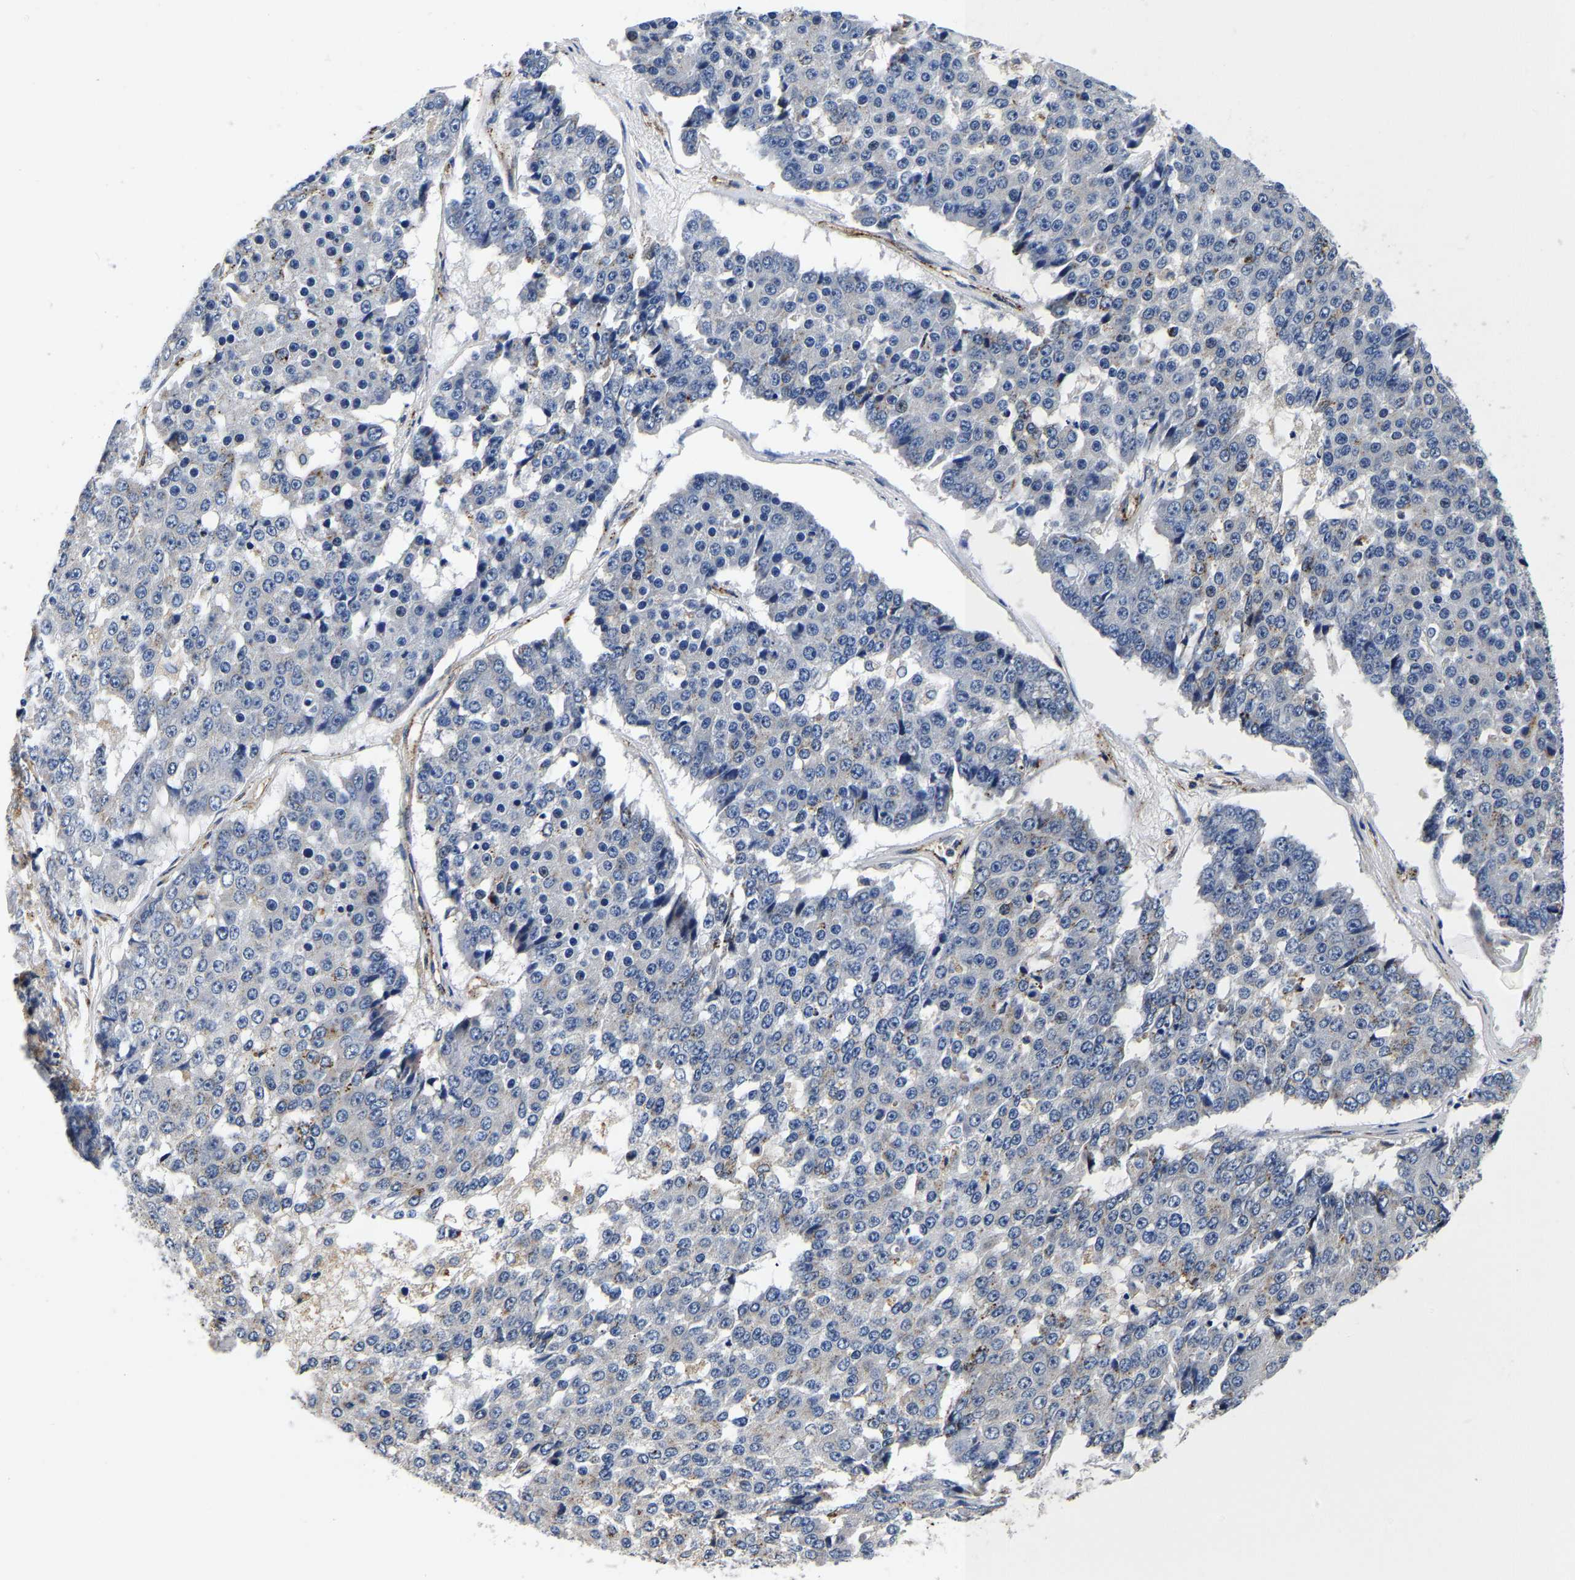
{"staining": {"intensity": "moderate", "quantity": "<25%", "location": "cytoplasmic/membranous"}, "tissue": "pancreatic cancer", "cell_type": "Tumor cells", "image_type": "cancer", "snomed": [{"axis": "morphology", "description": "Adenocarcinoma, NOS"}, {"axis": "topography", "description": "Pancreas"}], "caption": "An immunohistochemistry (IHC) micrograph of tumor tissue is shown. Protein staining in brown shows moderate cytoplasmic/membranous positivity in pancreatic cancer (adenocarcinoma) within tumor cells.", "gene": "GRN", "patient": {"sex": "male", "age": 50}}